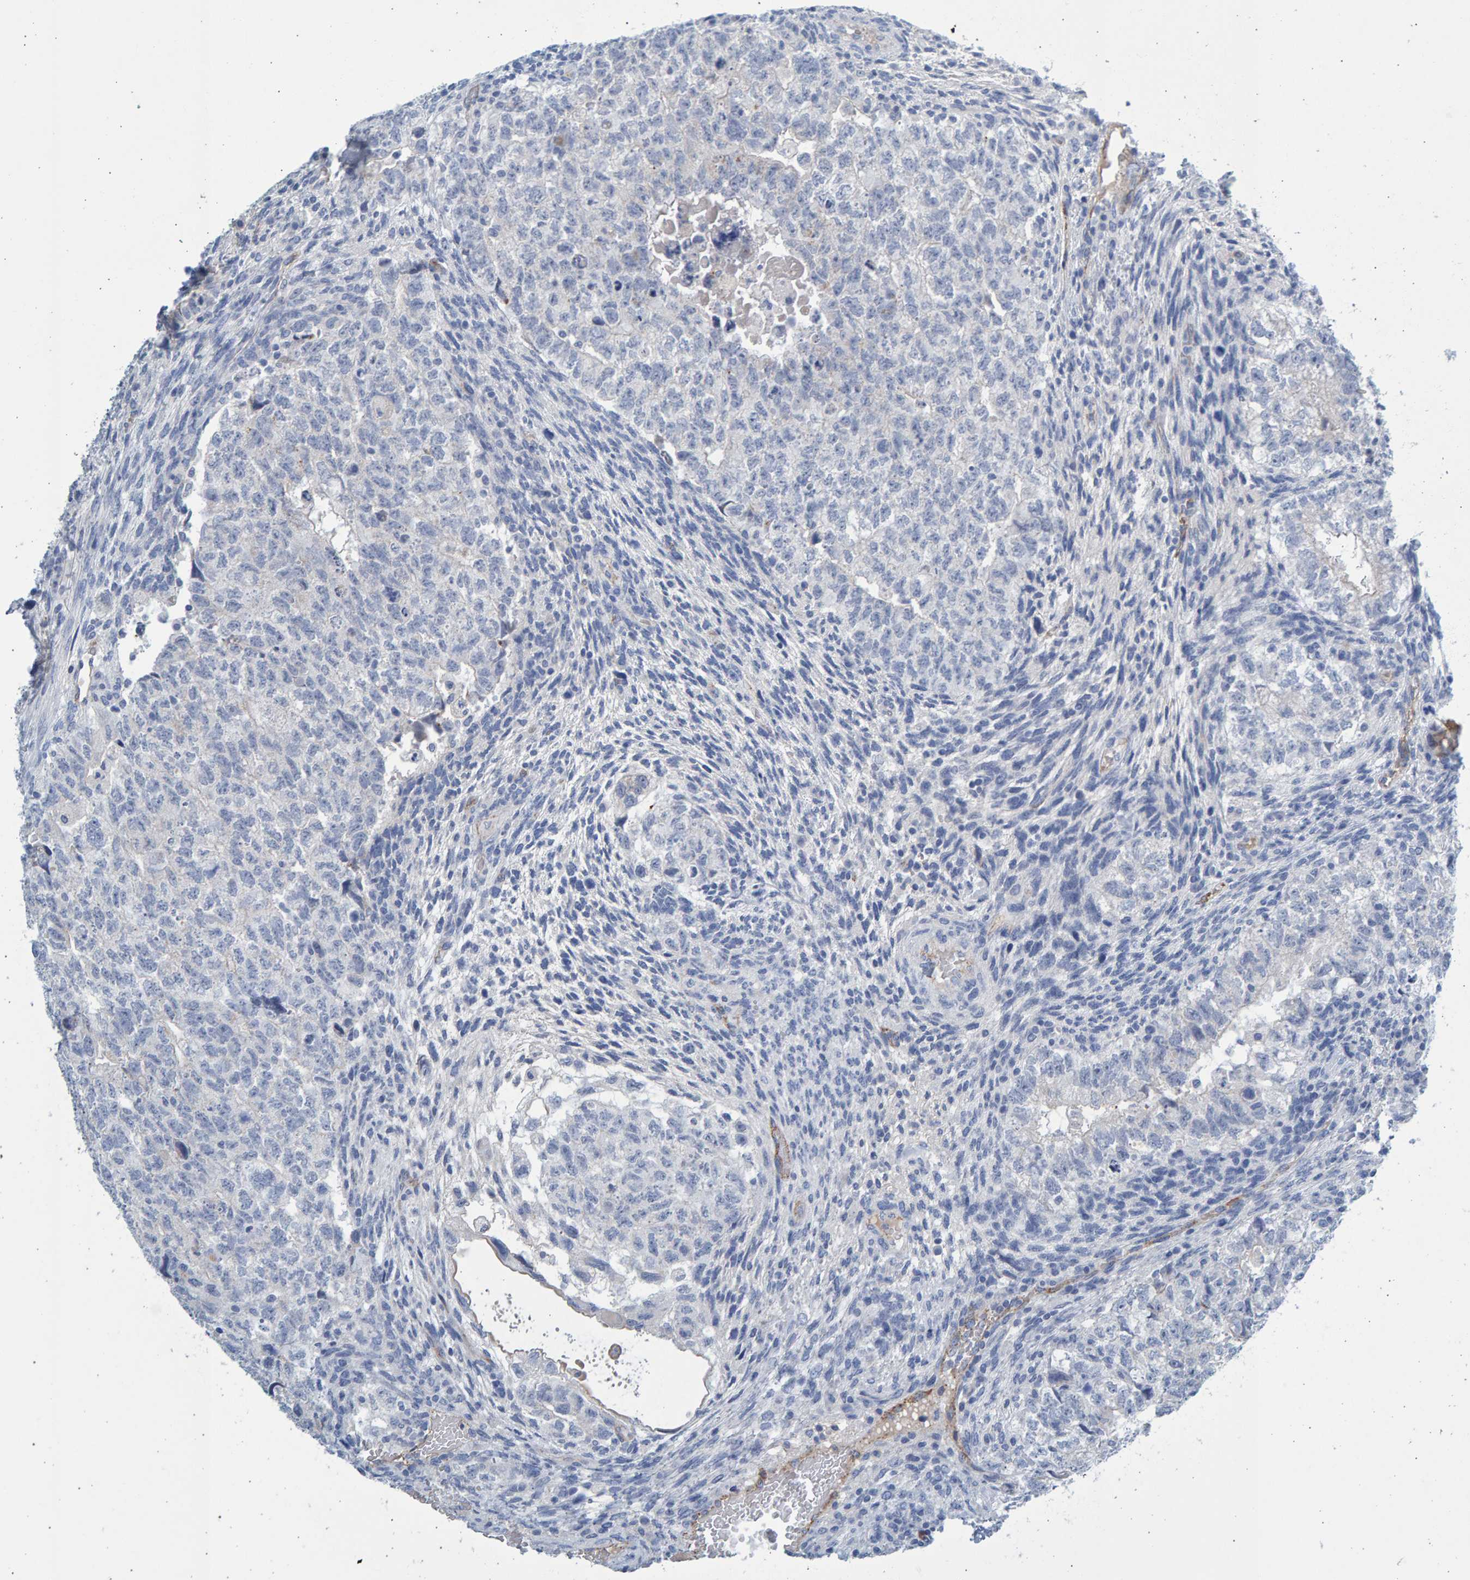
{"staining": {"intensity": "negative", "quantity": "none", "location": "none"}, "tissue": "testis cancer", "cell_type": "Tumor cells", "image_type": "cancer", "snomed": [{"axis": "morphology", "description": "Carcinoma, Embryonal, NOS"}, {"axis": "topography", "description": "Testis"}], "caption": "Immunohistochemistry (IHC) image of neoplastic tissue: human embryonal carcinoma (testis) stained with DAB (3,3'-diaminobenzidine) displays no significant protein expression in tumor cells.", "gene": "SLC34A3", "patient": {"sex": "male", "age": 36}}